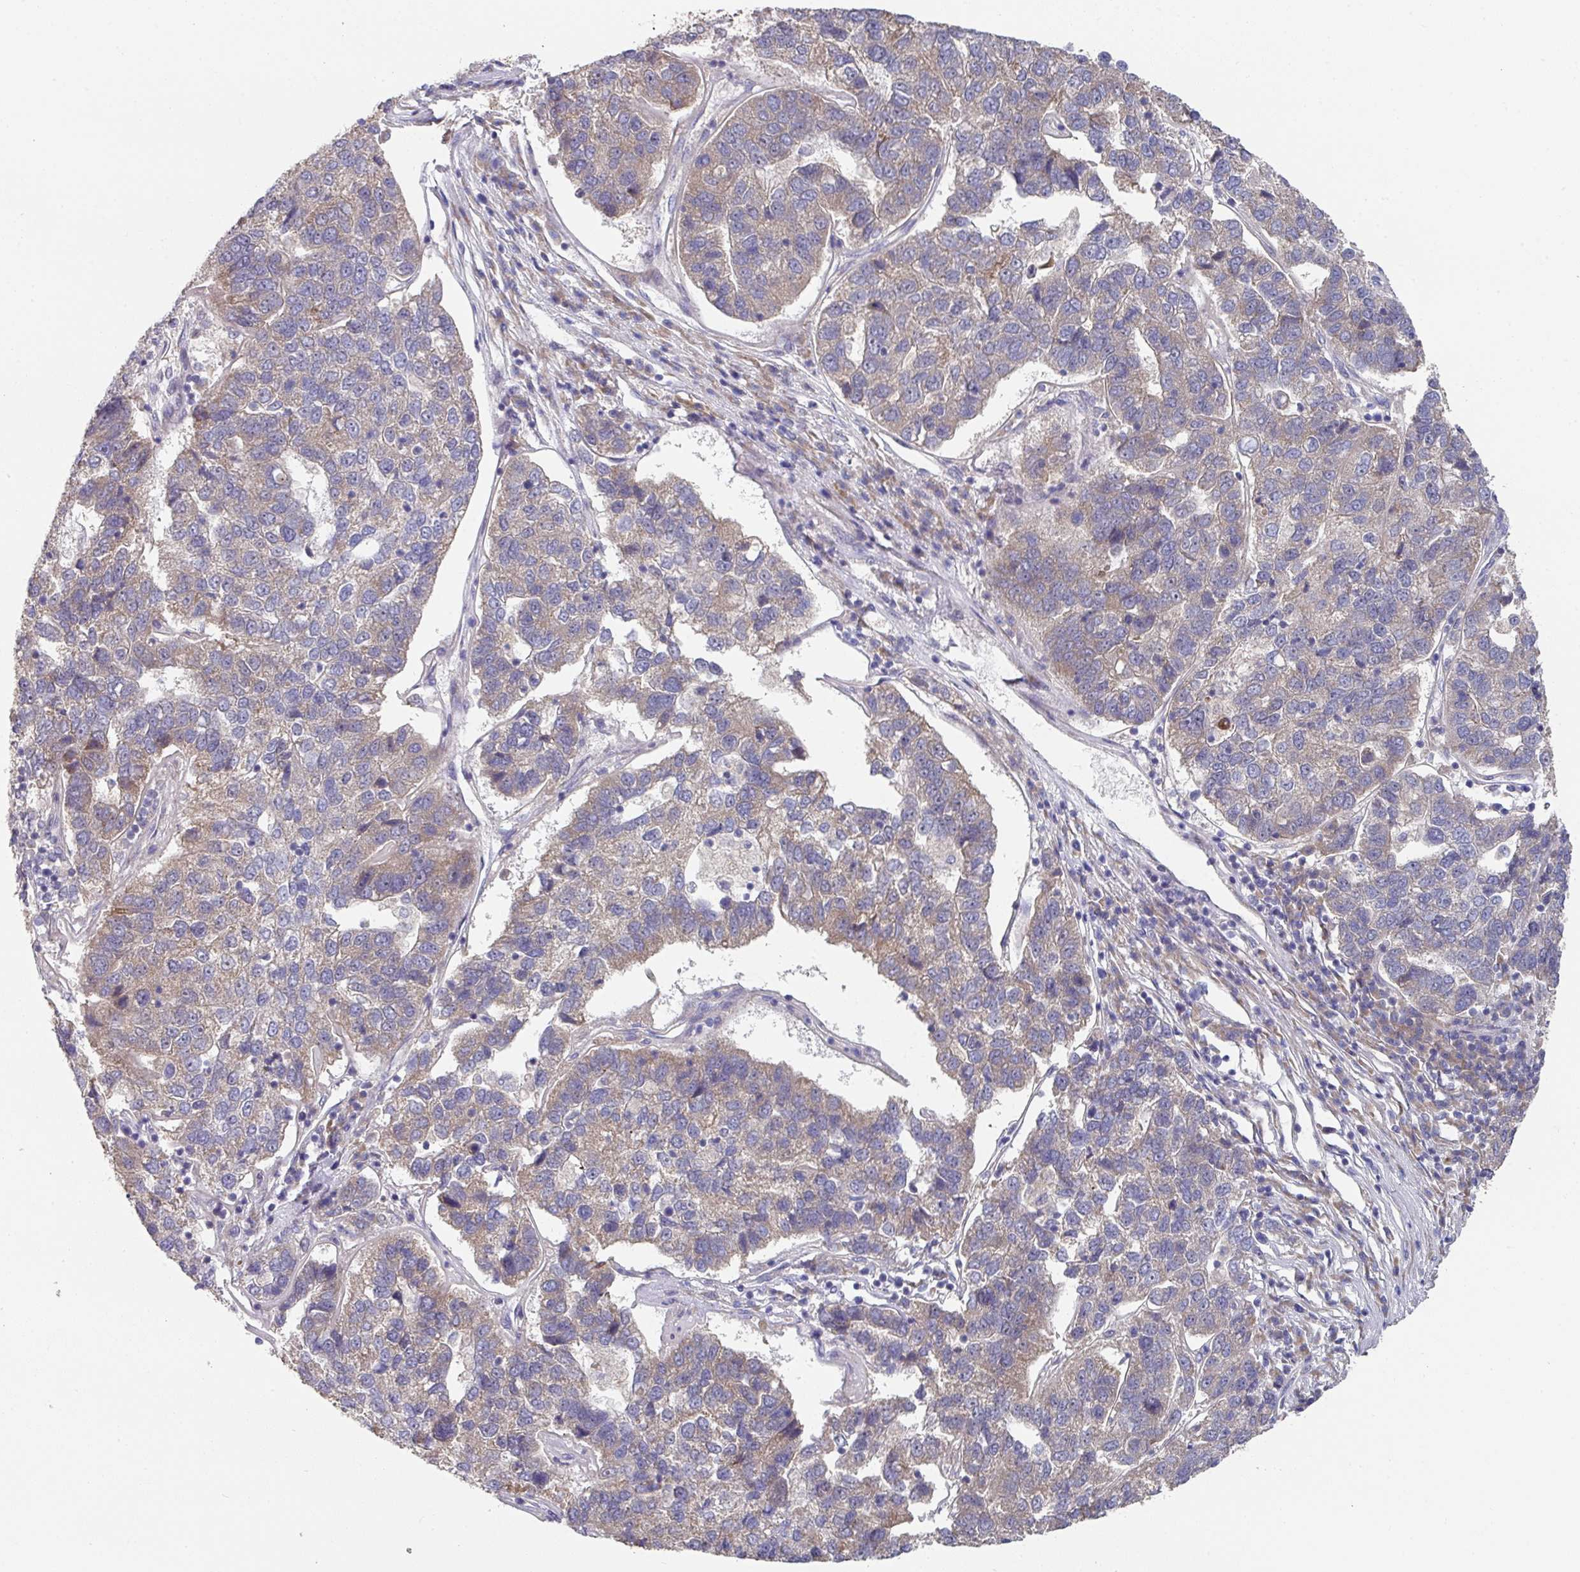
{"staining": {"intensity": "weak", "quantity": "25%-75%", "location": "cytoplasmic/membranous"}, "tissue": "pancreatic cancer", "cell_type": "Tumor cells", "image_type": "cancer", "snomed": [{"axis": "morphology", "description": "Adenocarcinoma, NOS"}, {"axis": "topography", "description": "Pancreas"}], "caption": "Tumor cells display weak cytoplasmic/membranous positivity in approximately 25%-75% of cells in adenocarcinoma (pancreatic). (DAB IHC with brightfield microscopy, high magnification).", "gene": "PYROXD2", "patient": {"sex": "female", "age": 61}}